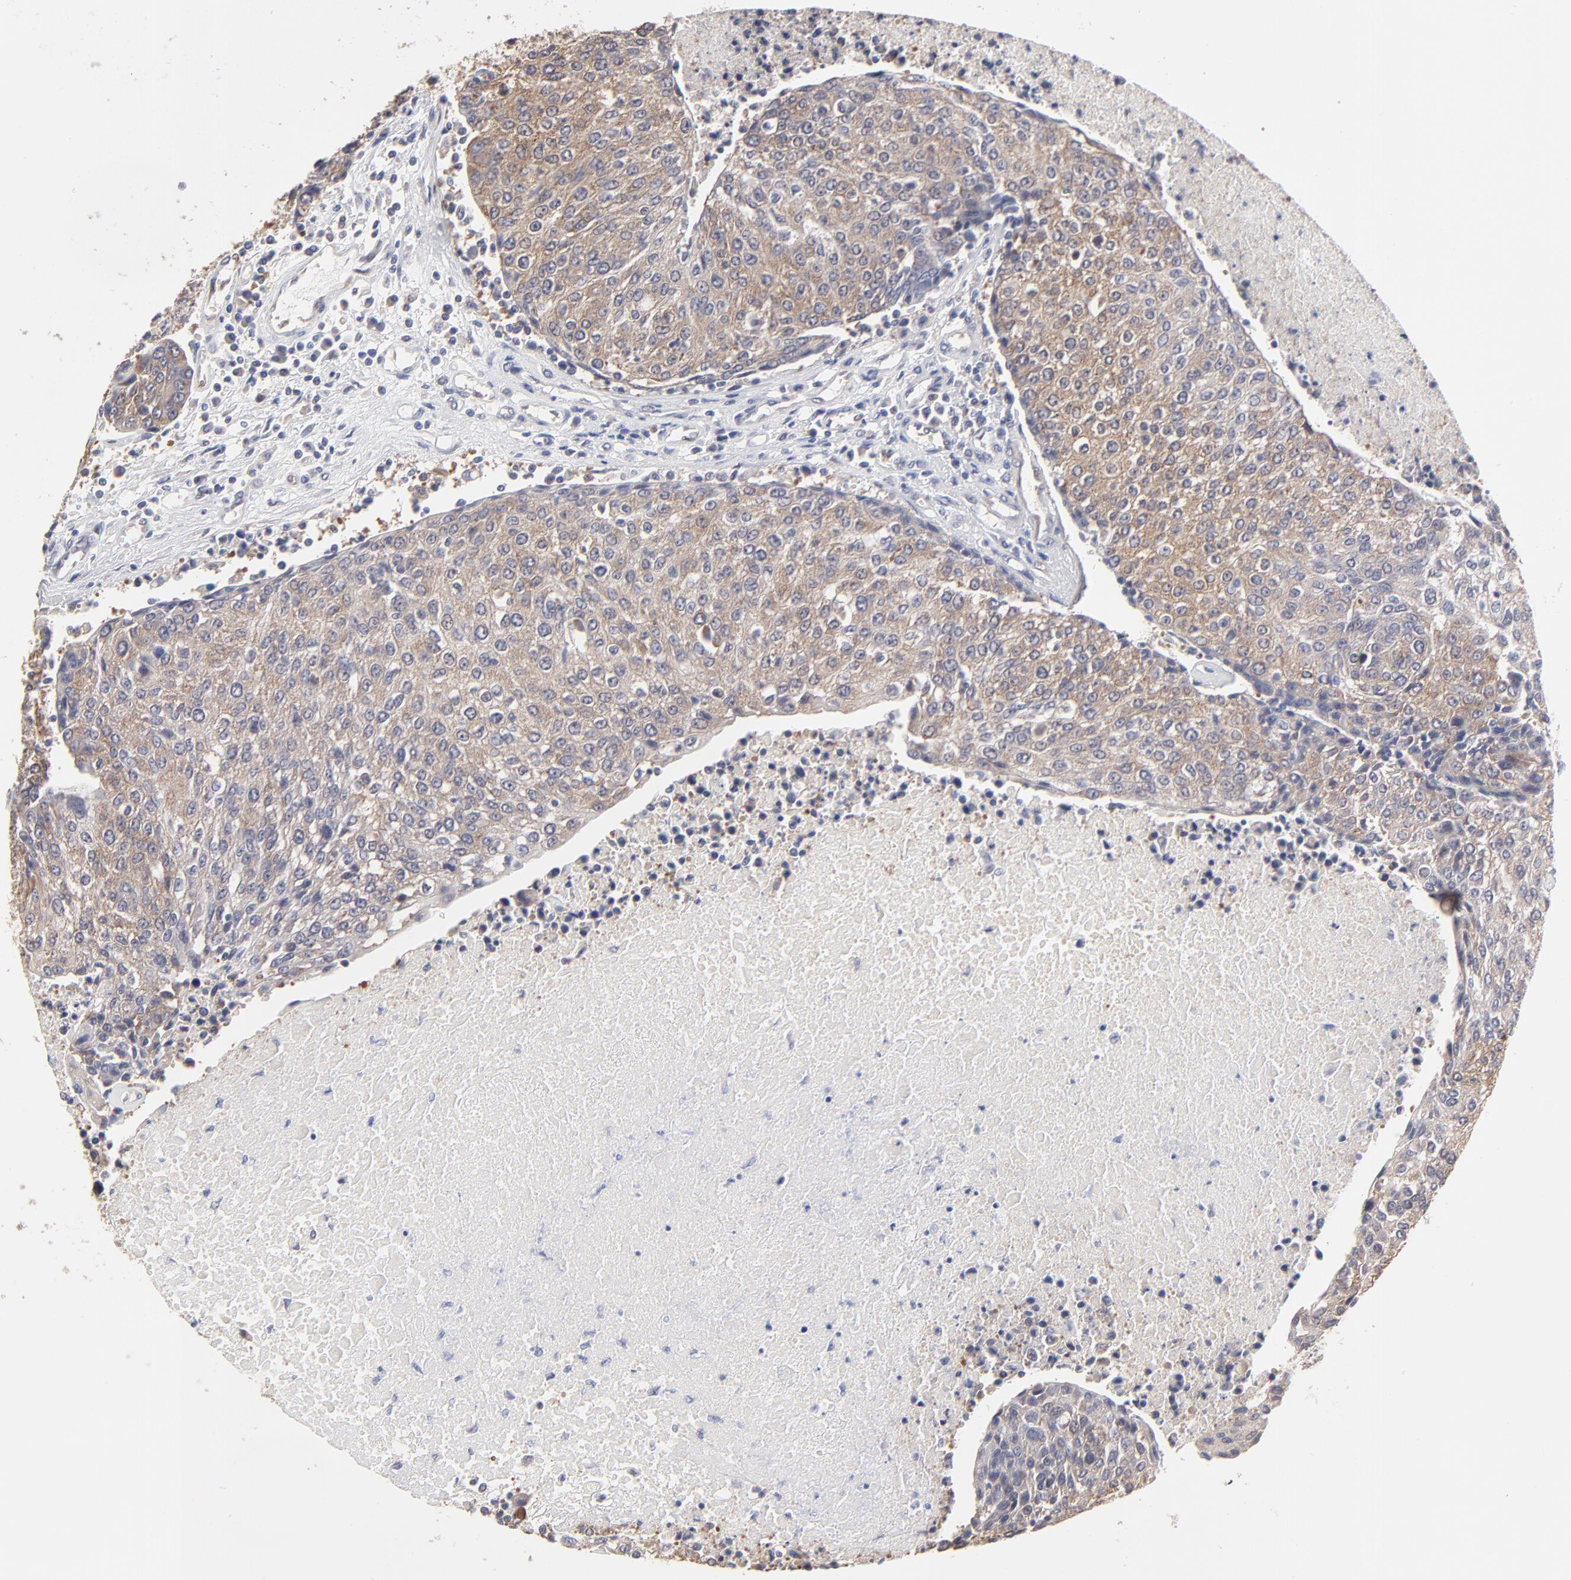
{"staining": {"intensity": "moderate", "quantity": "25%-75%", "location": "cytoplasmic/membranous"}, "tissue": "urothelial cancer", "cell_type": "Tumor cells", "image_type": "cancer", "snomed": [{"axis": "morphology", "description": "Urothelial carcinoma, High grade"}, {"axis": "topography", "description": "Urinary bladder"}], "caption": "Urothelial cancer tissue reveals moderate cytoplasmic/membranous expression in about 25%-75% of tumor cells, visualized by immunohistochemistry.", "gene": "CCT2", "patient": {"sex": "female", "age": 85}}